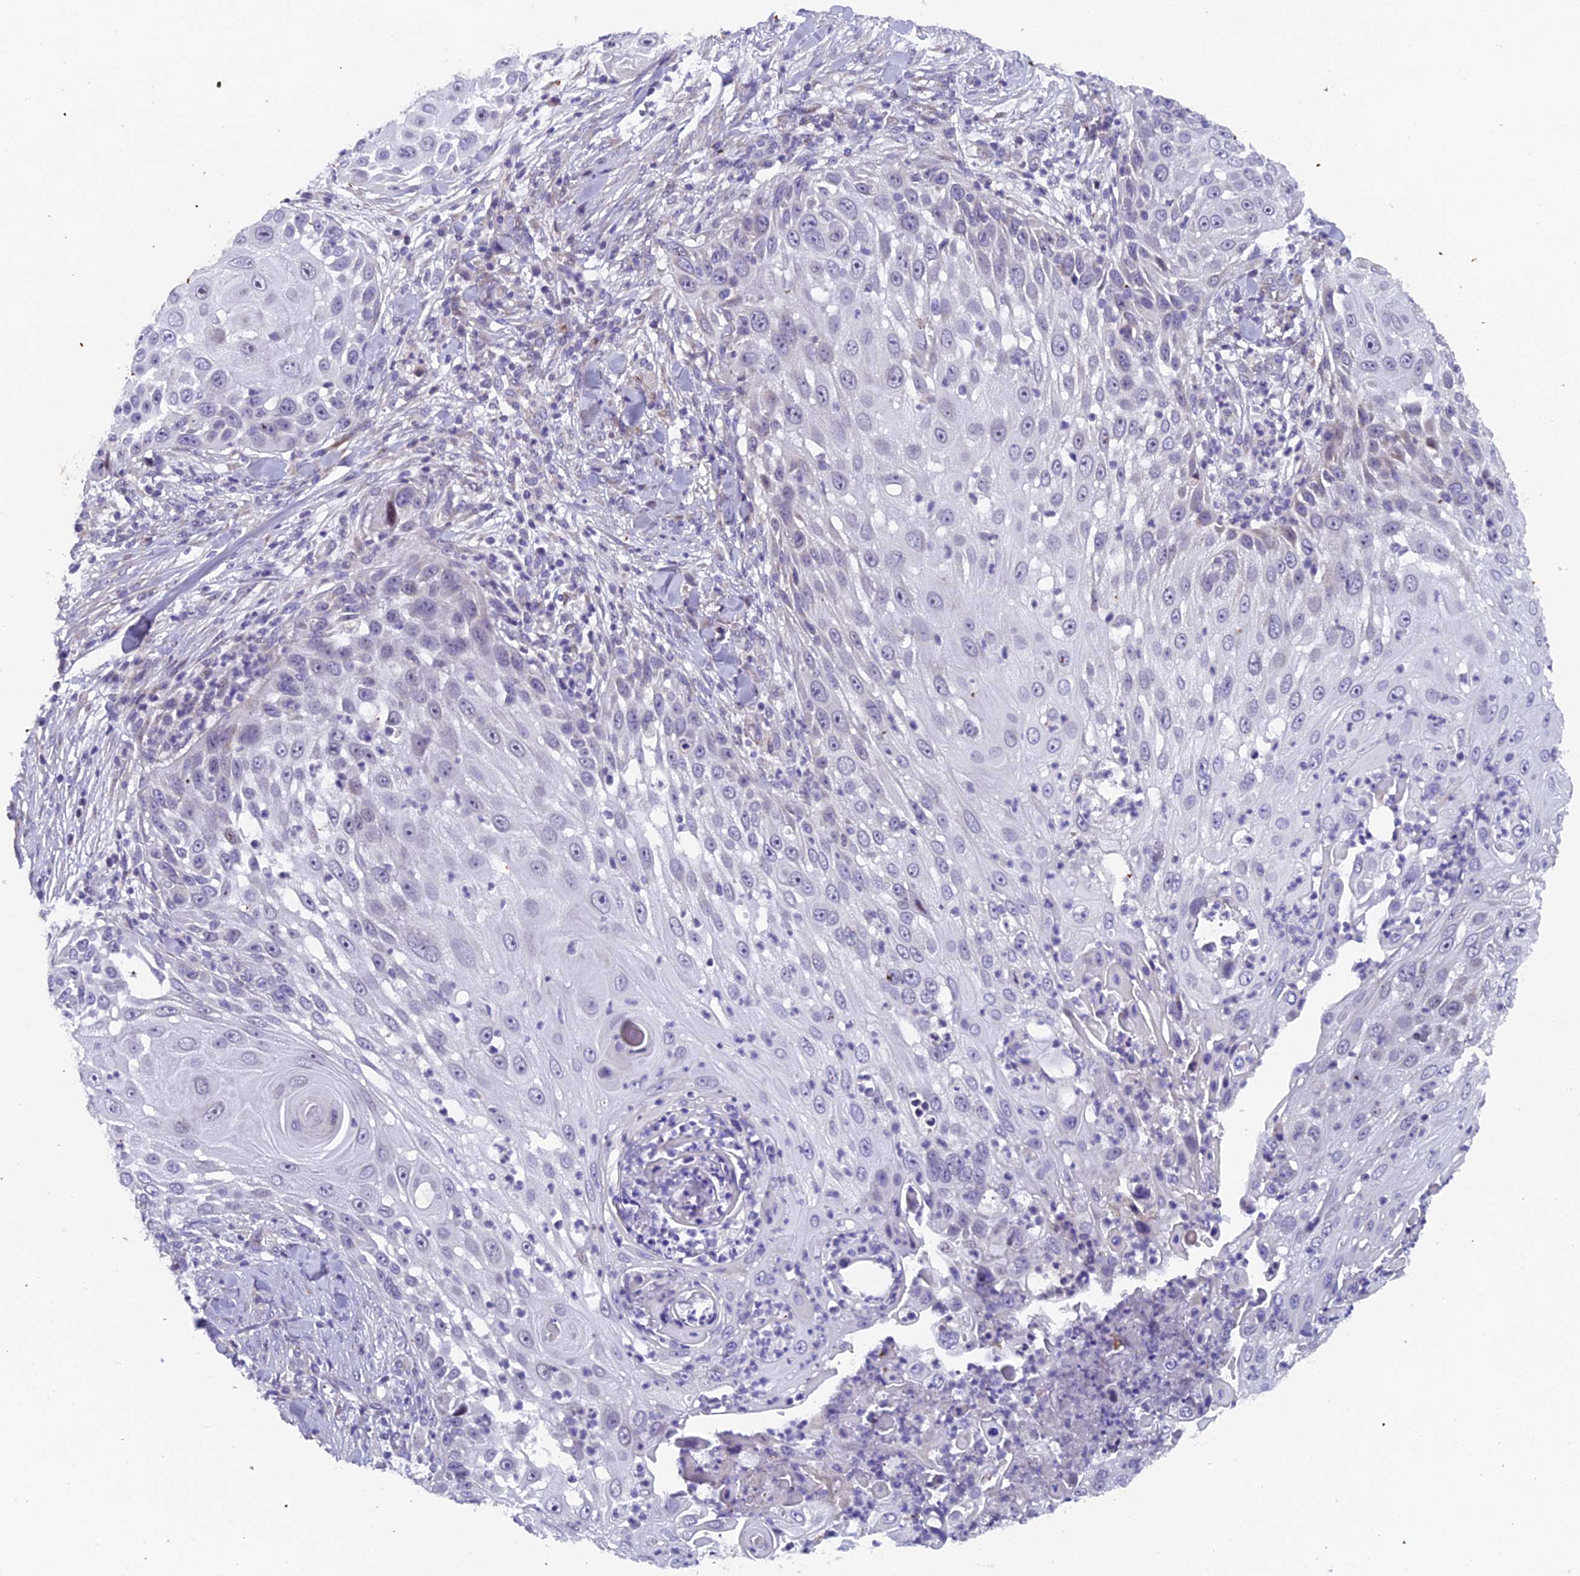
{"staining": {"intensity": "negative", "quantity": "none", "location": "none"}, "tissue": "skin cancer", "cell_type": "Tumor cells", "image_type": "cancer", "snomed": [{"axis": "morphology", "description": "Squamous cell carcinoma, NOS"}, {"axis": "topography", "description": "Skin"}], "caption": "This is an immunohistochemistry (IHC) image of human skin squamous cell carcinoma. There is no staining in tumor cells.", "gene": "XKR9", "patient": {"sex": "female", "age": 44}}